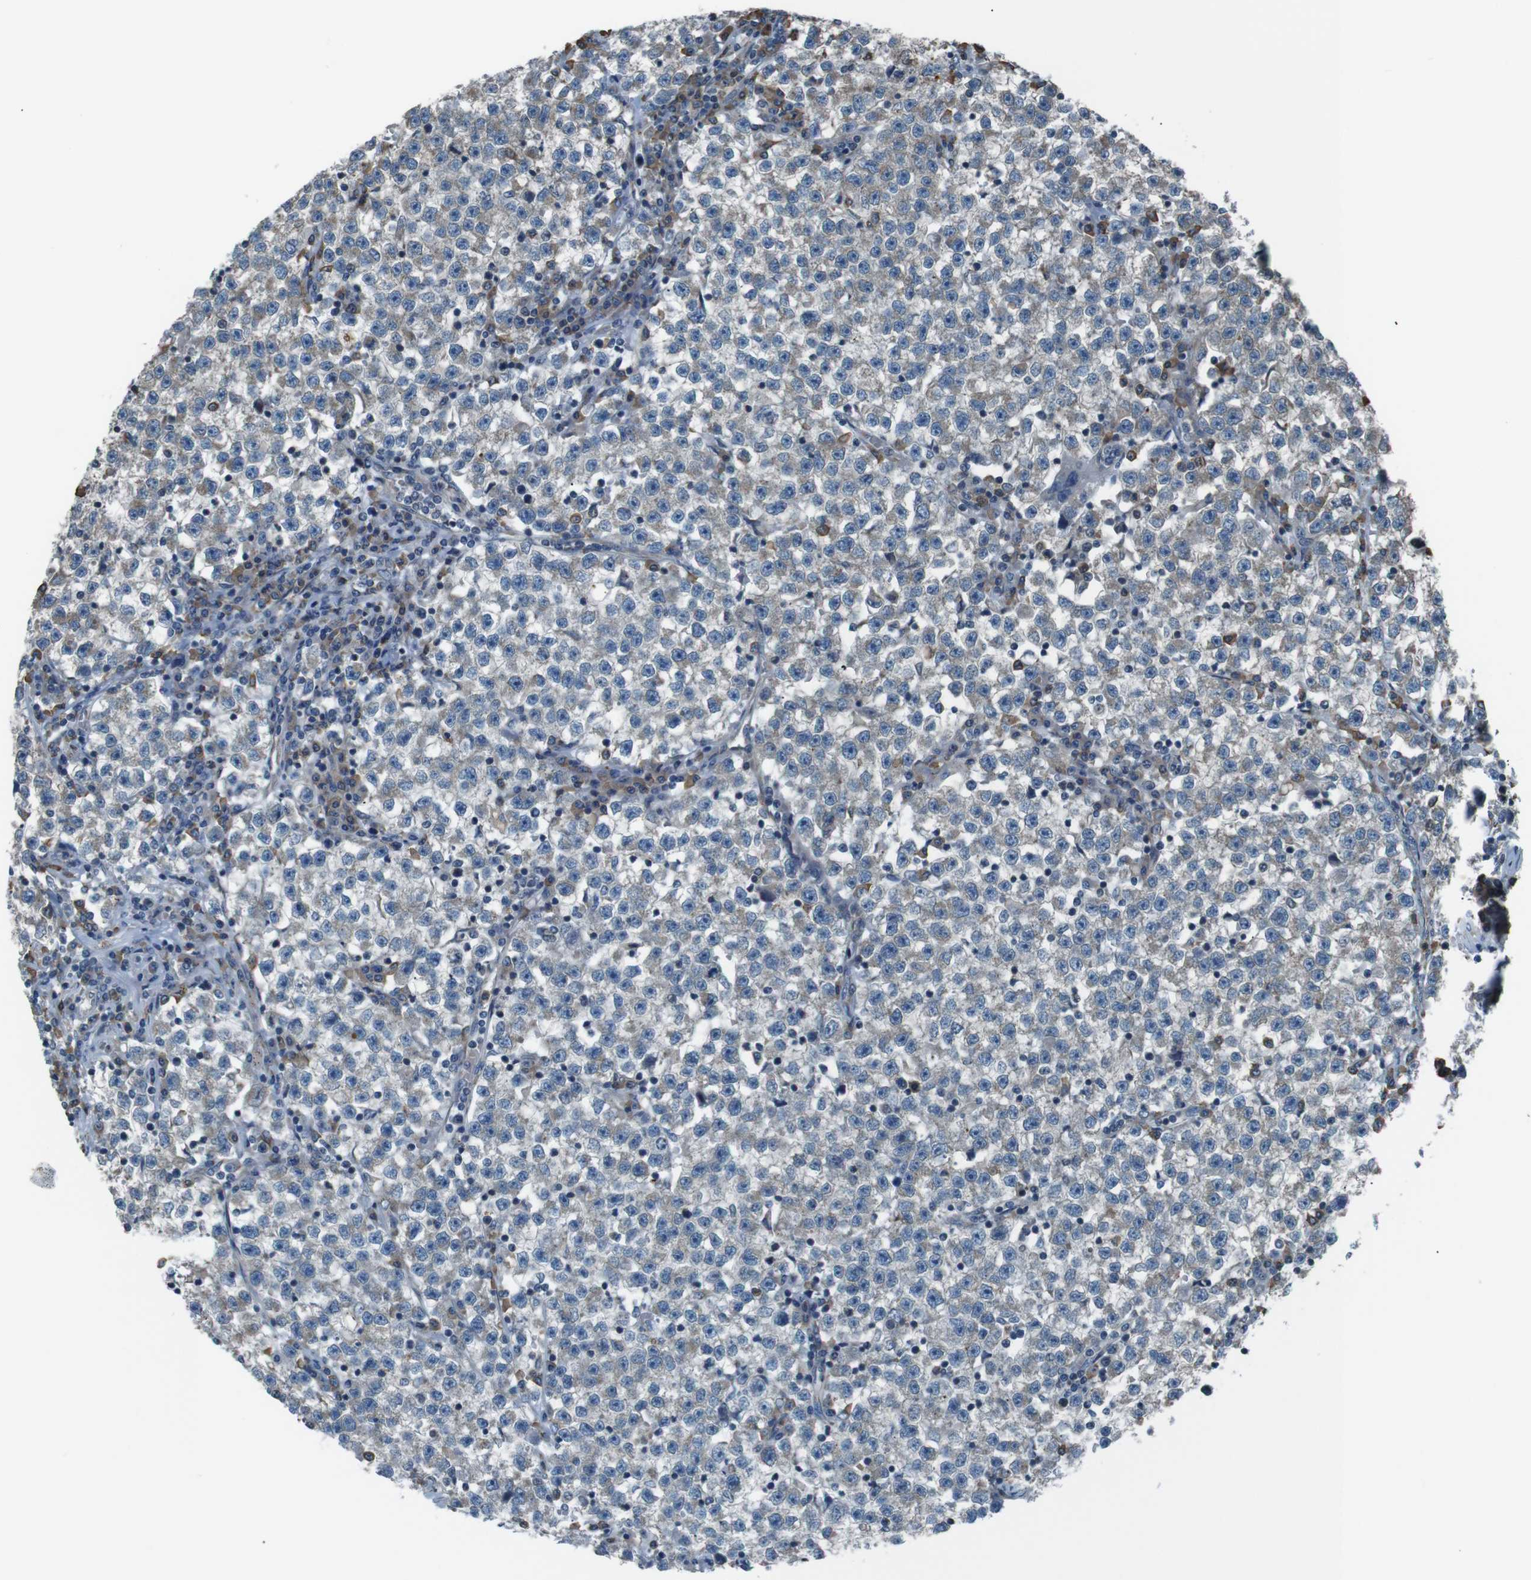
{"staining": {"intensity": "negative", "quantity": "none", "location": "none"}, "tissue": "testis cancer", "cell_type": "Tumor cells", "image_type": "cancer", "snomed": [{"axis": "morphology", "description": "Seminoma, NOS"}, {"axis": "topography", "description": "Testis"}], "caption": "Photomicrograph shows no significant protein positivity in tumor cells of seminoma (testis).", "gene": "SIGMAR1", "patient": {"sex": "male", "age": 22}}